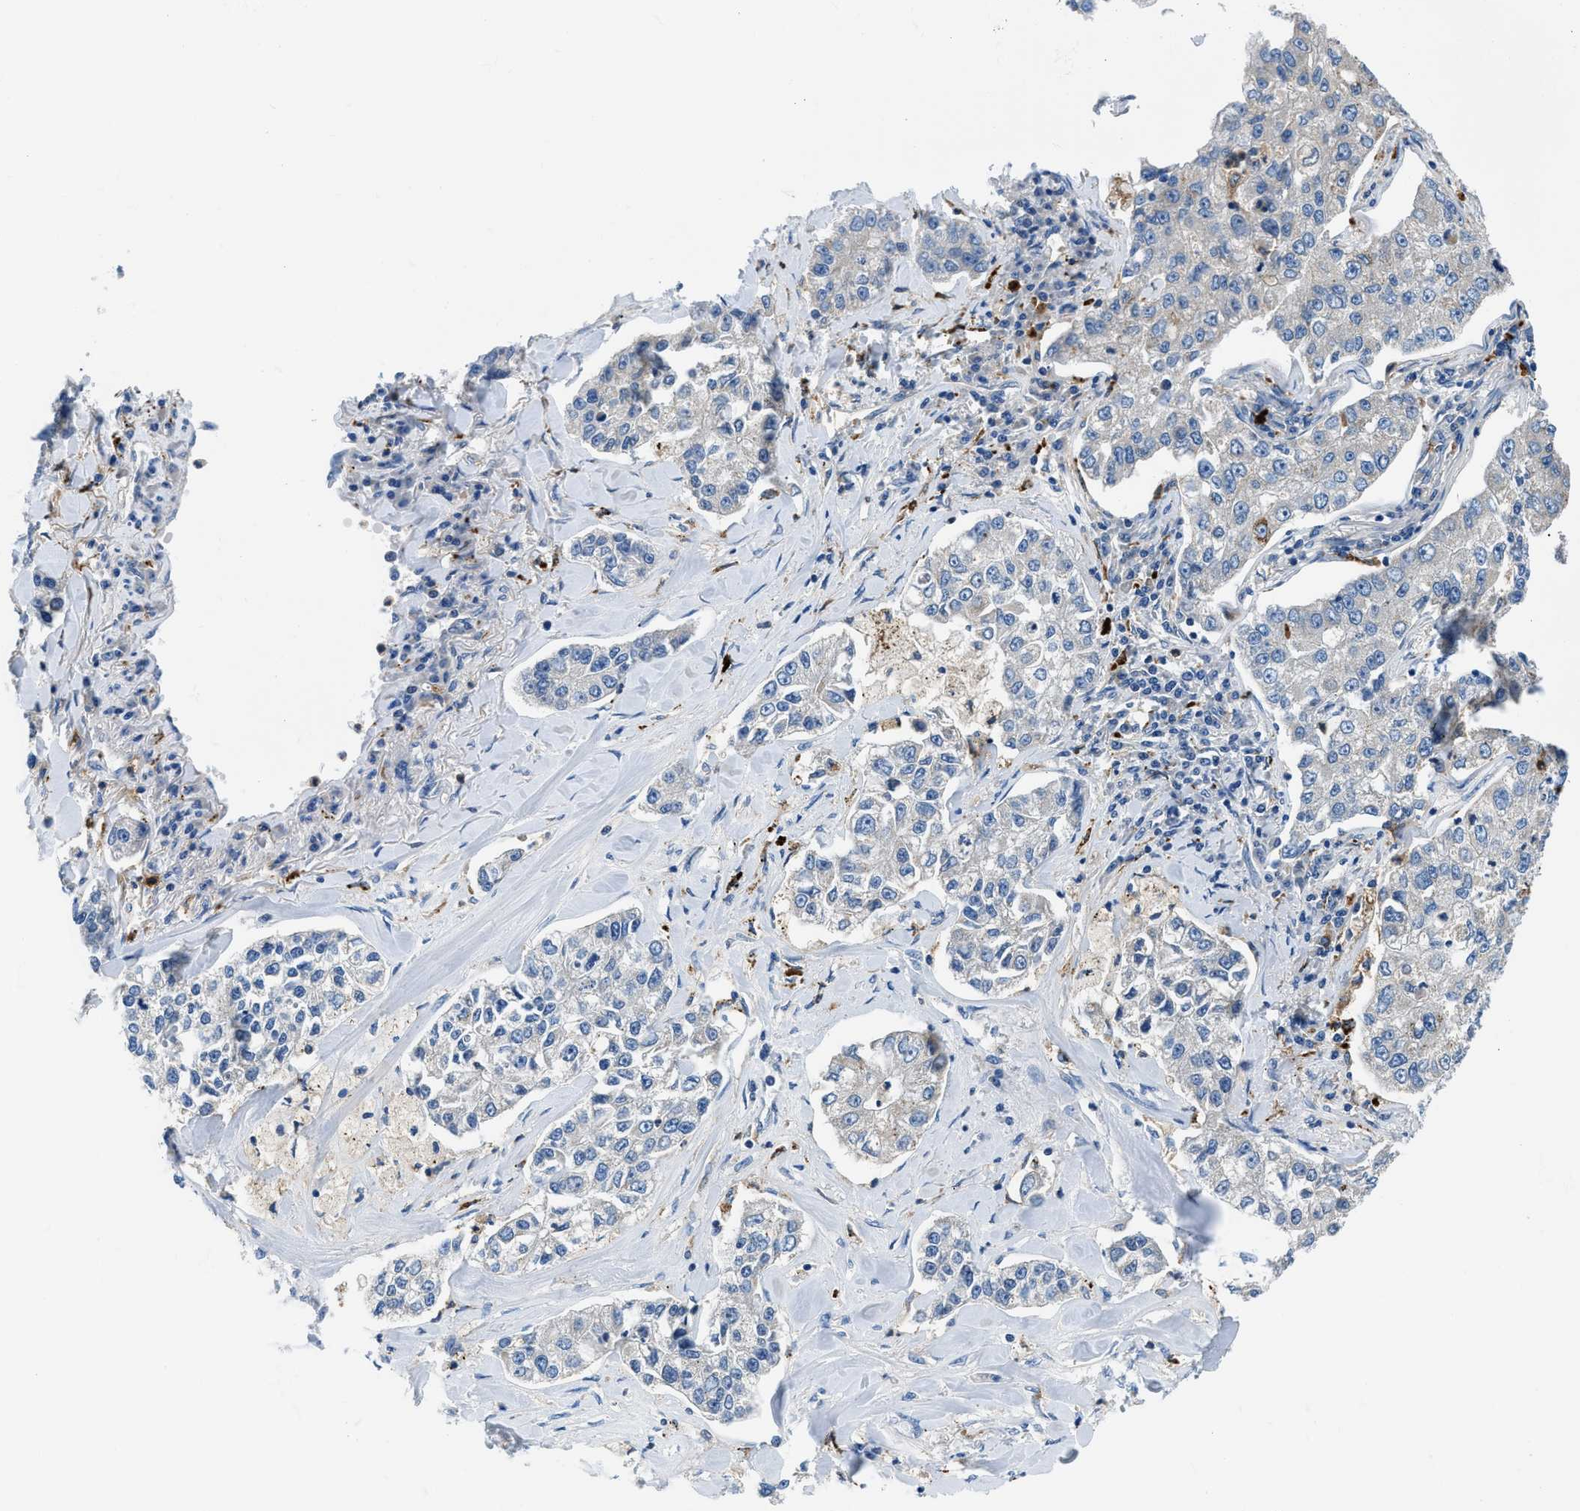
{"staining": {"intensity": "negative", "quantity": "none", "location": "none"}, "tissue": "lung cancer", "cell_type": "Tumor cells", "image_type": "cancer", "snomed": [{"axis": "morphology", "description": "Adenocarcinoma, NOS"}, {"axis": "topography", "description": "Lung"}], "caption": "The immunohistochemistry (IHC) photomicrograph has no significant positivity in tumor cells of lung adenocarcinoma tissue.", "gene": "ADGRE3", "patient": {"sex": "male", "age": 49}}